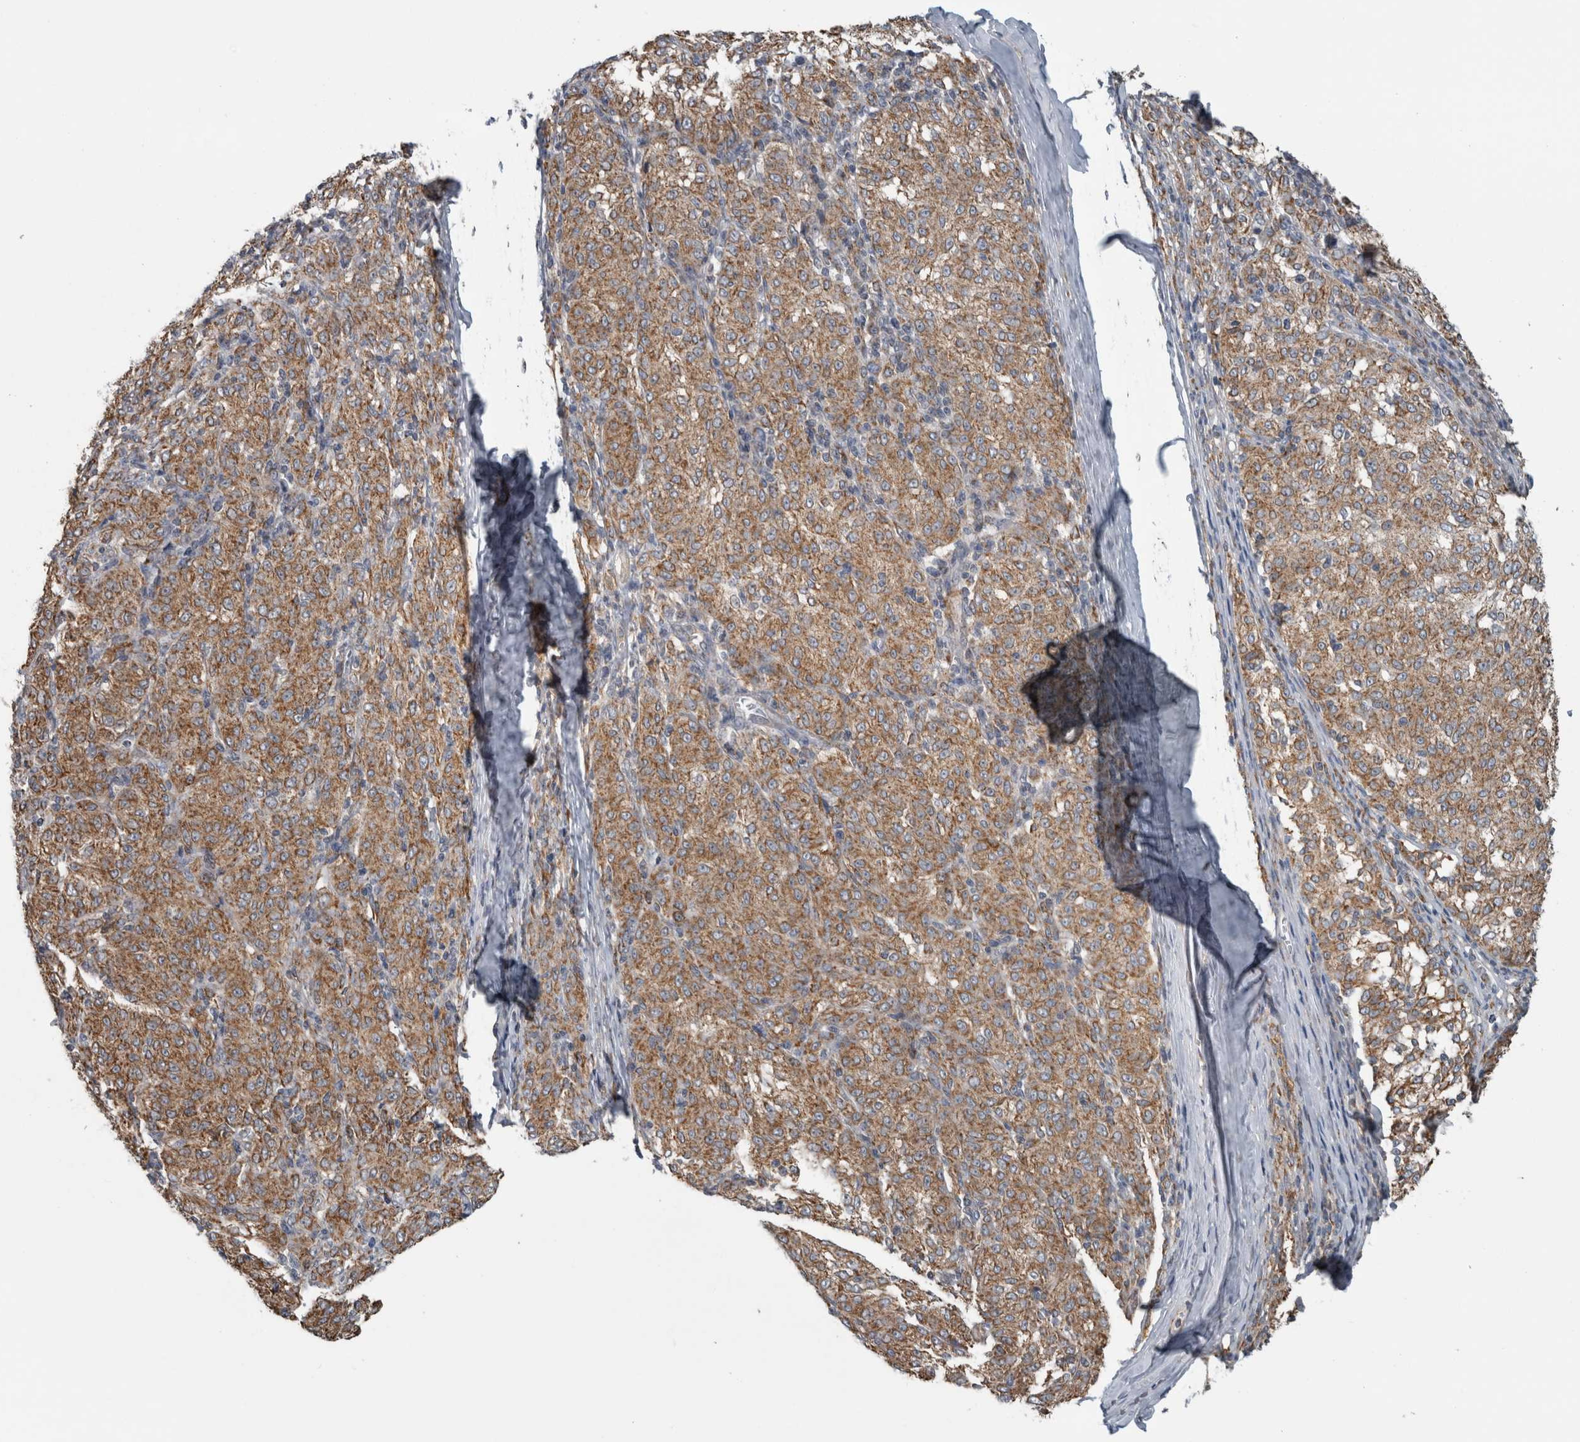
{"staining": {"intensity": "moderate", "quantity": ">75%", "location": "cytoplasmic/membranous"}, "tissue": "melanoma", "cell_type": "Tumor cells", "image_type": "cancer", "snomed": [{"axis": "morphology", "description": "Malignant melanoma, NOS"}, {"axis": "topography", "description": "Skin"}], "caption": "Melanoma tissue displays moderate cytoplasmic/membranous expression in about >75% of tumor cells, visualized by immunohistochemistry.", "gene": "ARMC1", "patient": {"sex": "female", "age": 72}}